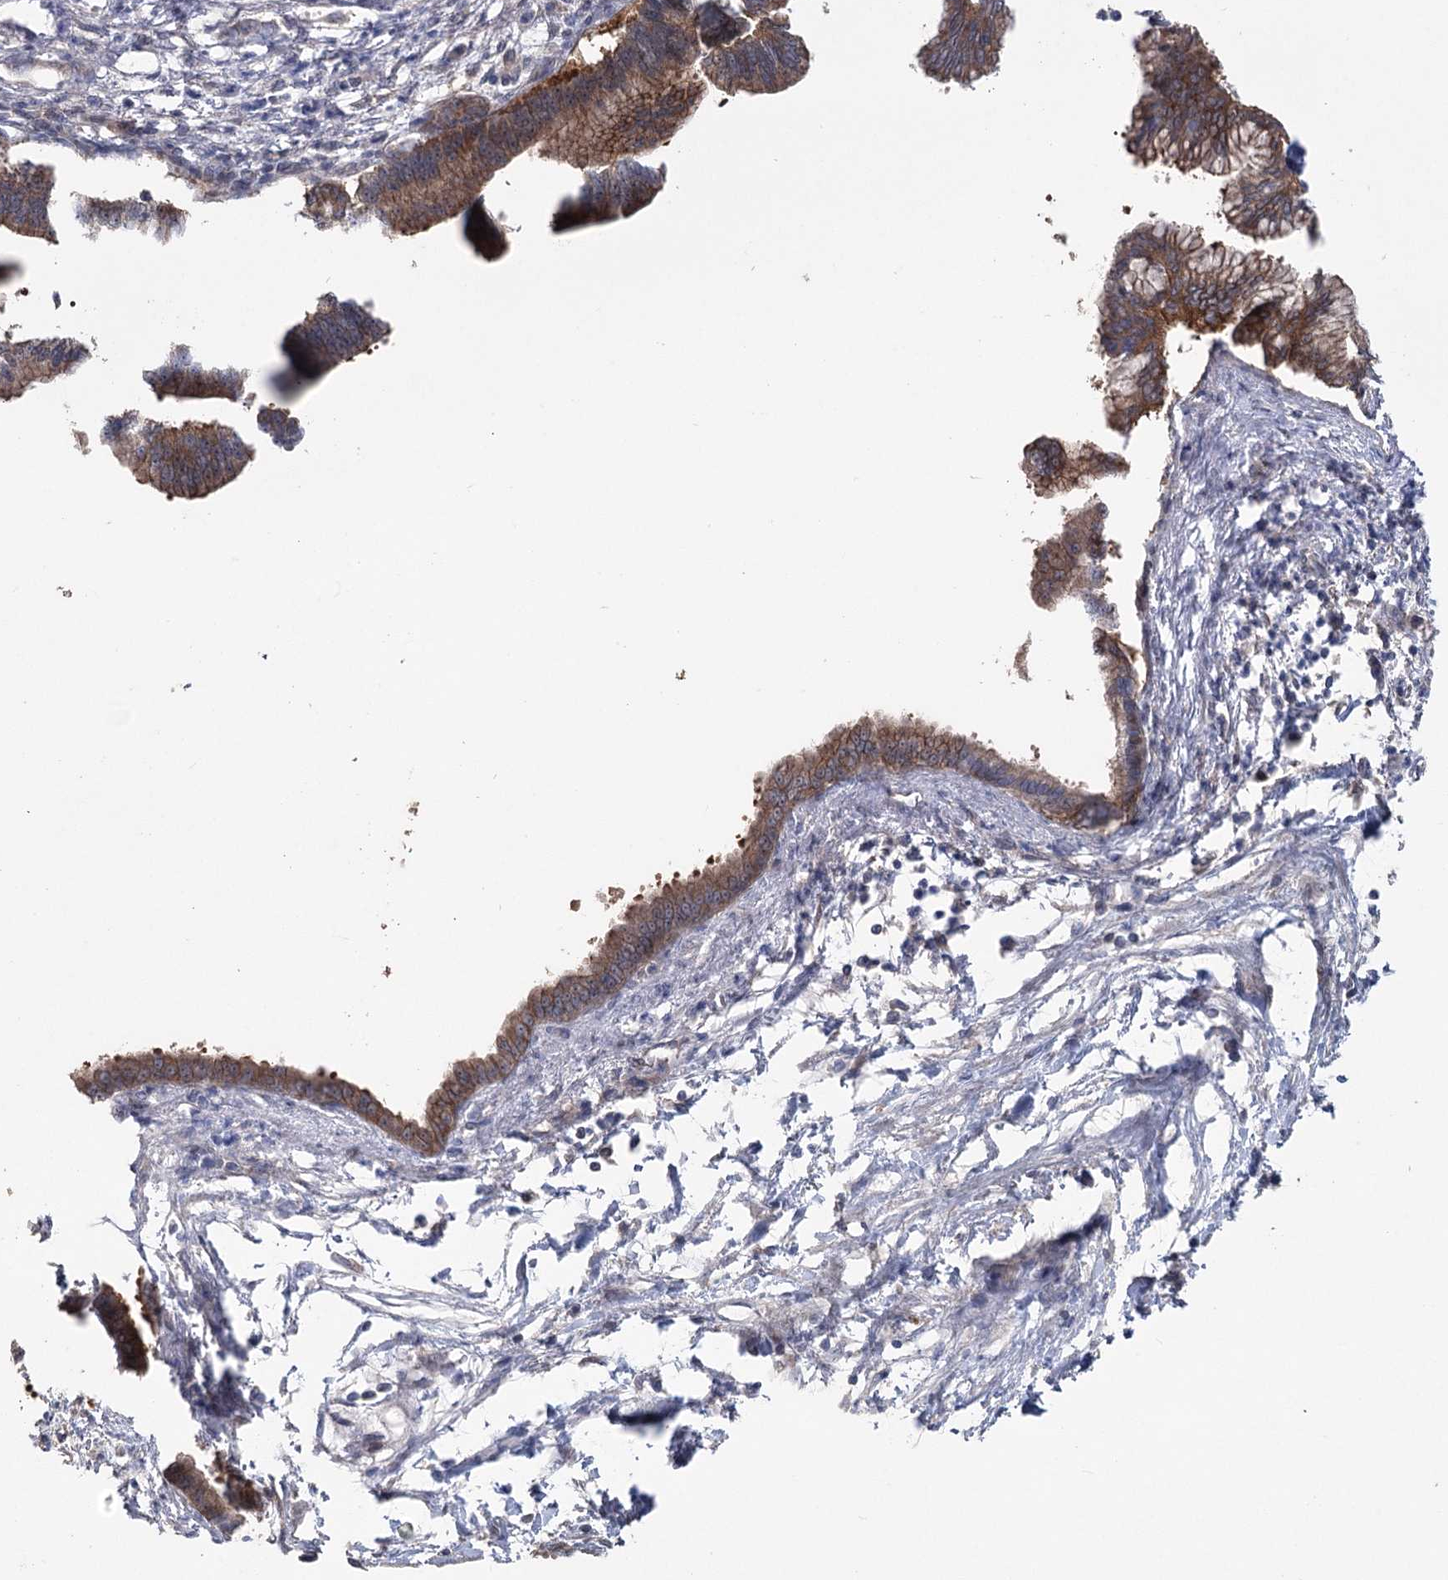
{"staining": {"intensity": "moderate", "quantity": ">75%", "location": "cytoplasmic/membranous"}, "tissue": "pancreatic cancer", "cell_type": "Tumor cells", "image_type": "cancer", "snomed": [{"axis": "morphology", "description": "Adenocarcinoma, NOS"}, {"axis": "topography", "description": "Pancreas"}], "caption": "The immunohistochemical stain shows moderate cytoplasmic/membranous staining in tumor cells of adenocarcinoma (pancreatic) tissue.", "gene": "MAP3K13", "patient": {"sex": "female", "age": 55}}